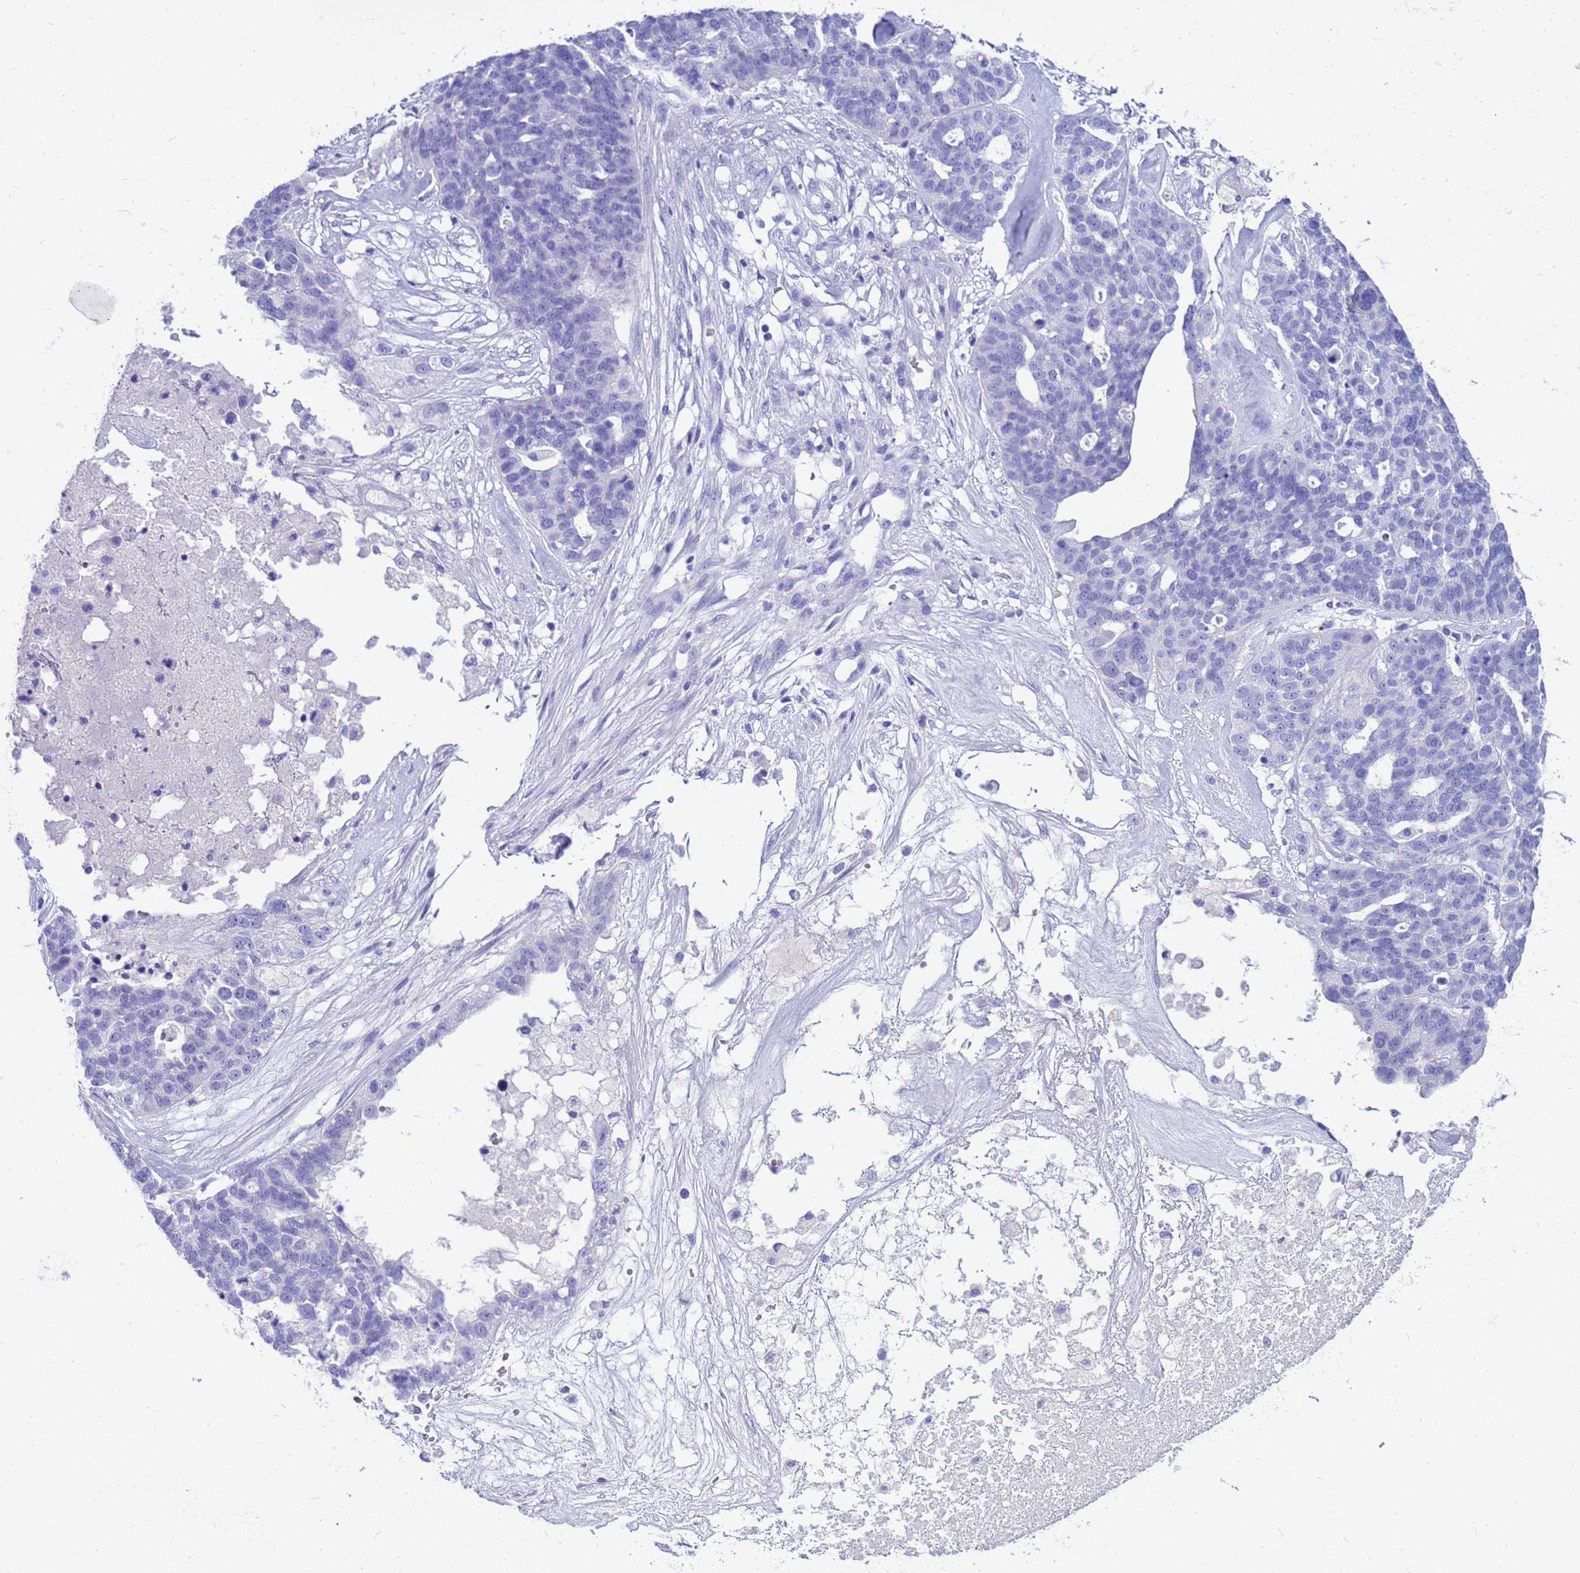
{"staining": {"intensity": "negative", "quantity": "none", "location": "none"}, "tissue": "ovarian cancer", "cell_type": "Tumor cells", "image_type": "cancer", "snomed": [{"axis": "morphology", "description": "Cystadenocarcinoma, serous, NOS"}, {"axis": "topography", "description": "Ovary"}], "caption": "Protein analysis of ovarian cancer demonstrates no significant staining in tumor cells.", "gene": "SYCN", "patient": {"sex": "female", "age": 59}}